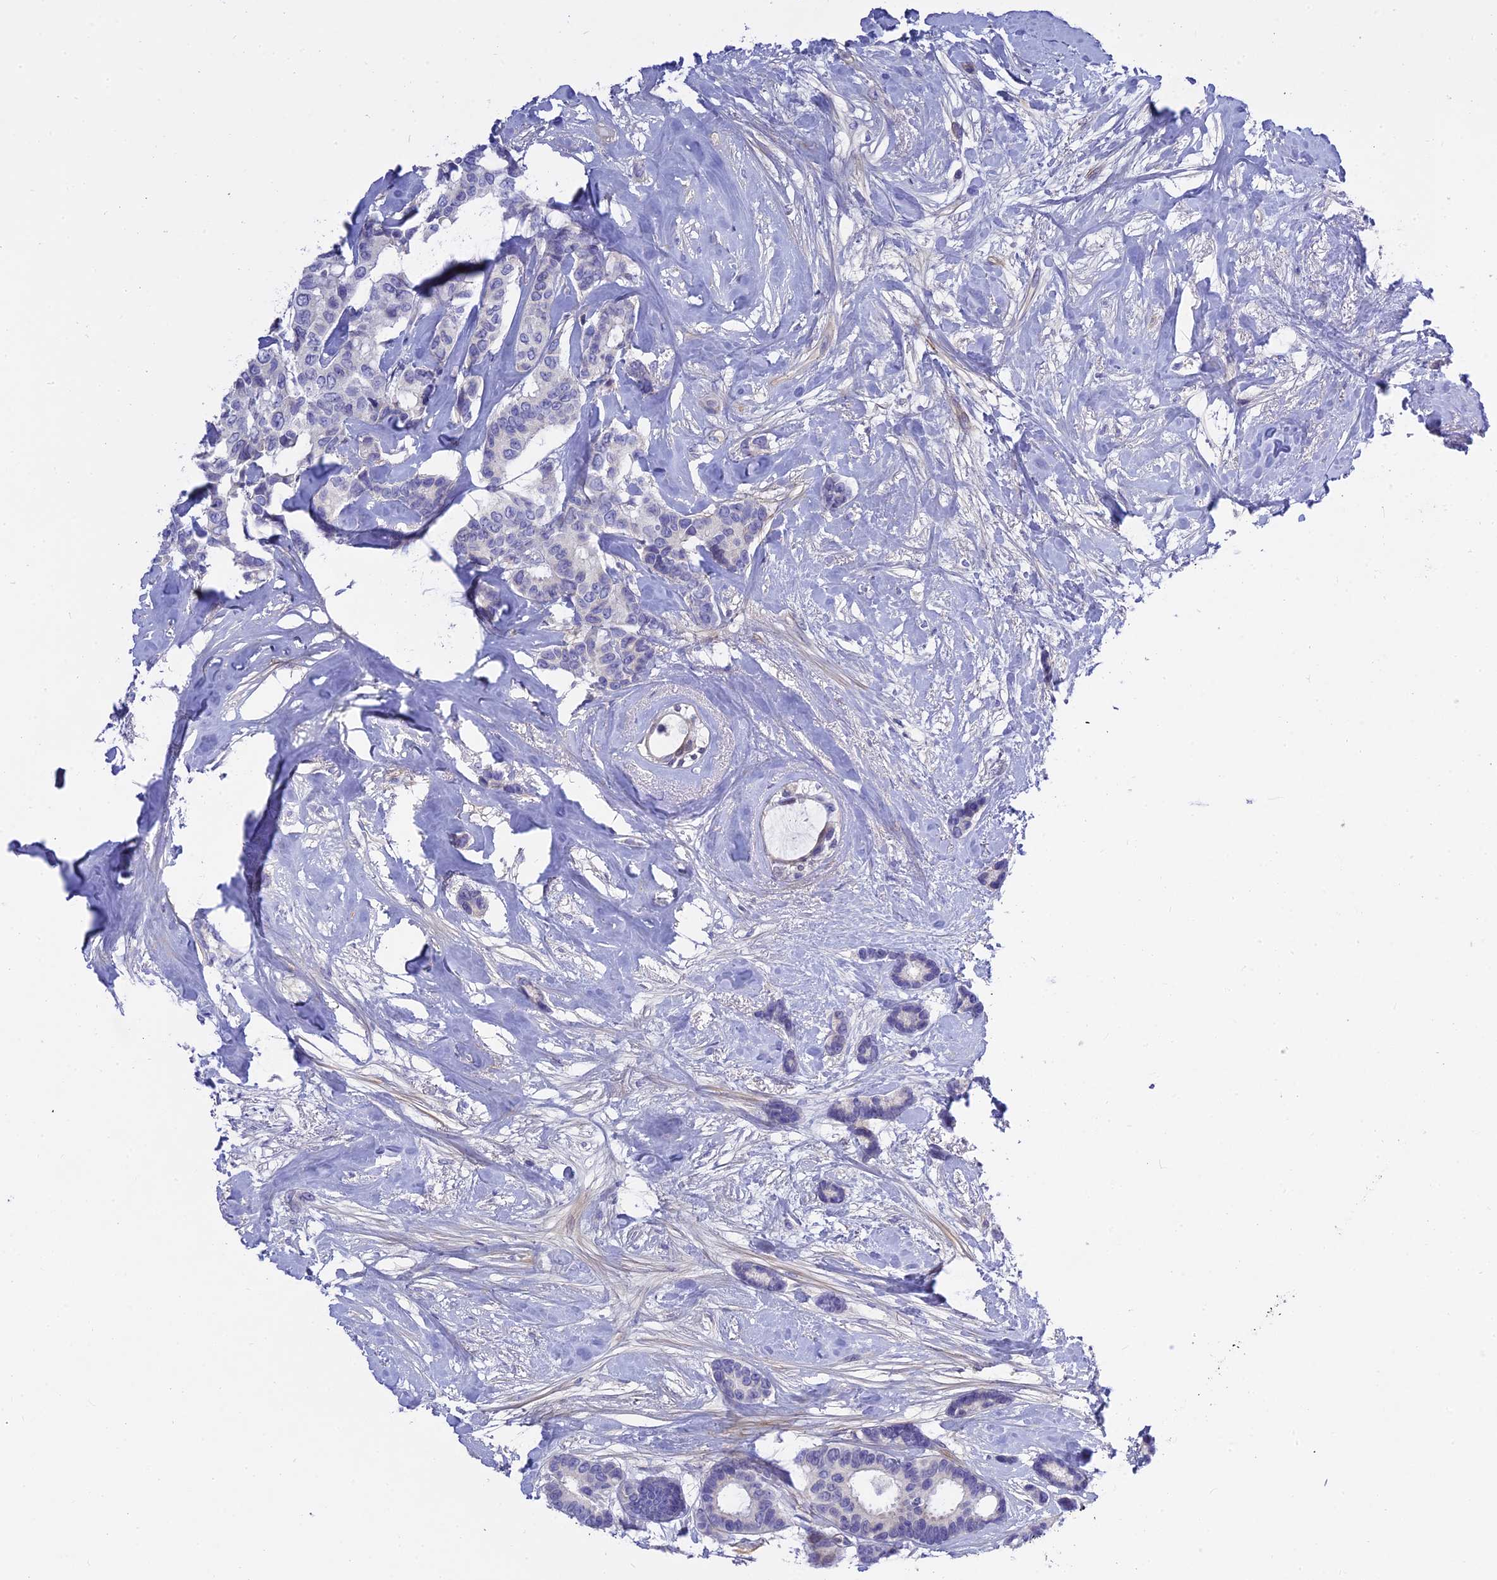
{"staining": {"intensity": "negative", "quantity": "none", "location": "none"}, "tissue": "breast cancer", "cell_type": "Tumor cells", "image_type": "cancer", "snomed": [{"axis": "morphology", "description": "Duct carcinoma"}, {"axis": "topography", "description": "Breast"}], "caption": "An immunohistochemistry histopathology image of breast intraductal carcinoma is shown. There is no staining in tumor cells of breast intraductal carcinoma.", "gene": "MBD3L1", "patient": {"sex": "female", "age": 87}}